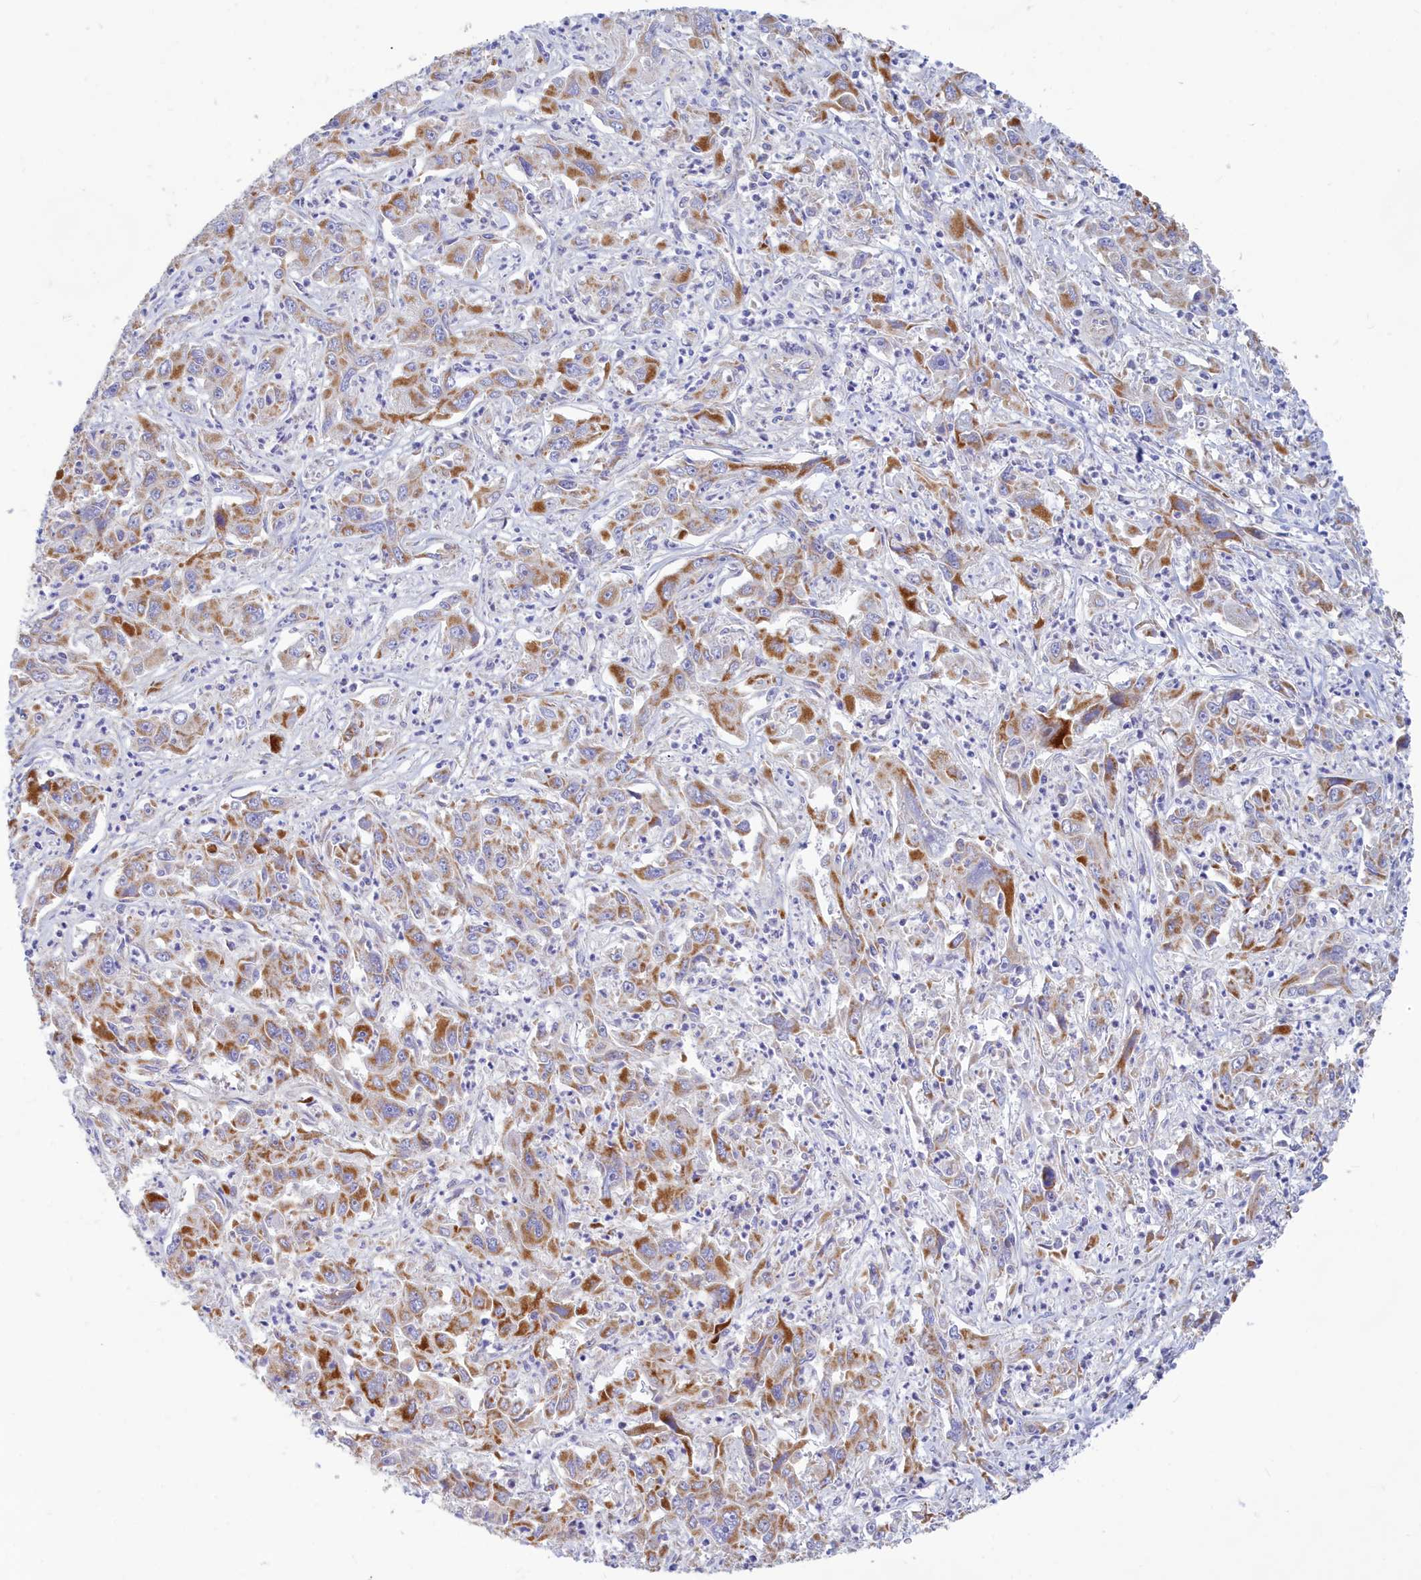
{"staining": {"intensity": "strong", "quantity": "25%-75%", "location": "cytoplasmic/membranous"}, "tissue": "liver cancer", "cell_type": "Tumor cells", "image_type": "cancer", "snomed": [{"axis": "morphology", "description": "Carcinoma, Hepatocellular, NOS"}, {"axis": "topography", "description": "Liver"}], "caption": "Tumor cells demonstrate high levels of strong cytoplasmic/membranous expression in approximately 25%-75% of cells in hepatocellular carcinoma (liver).", "gene": "TMEM30B", "patient": {"sex": "male", "age": 63}}